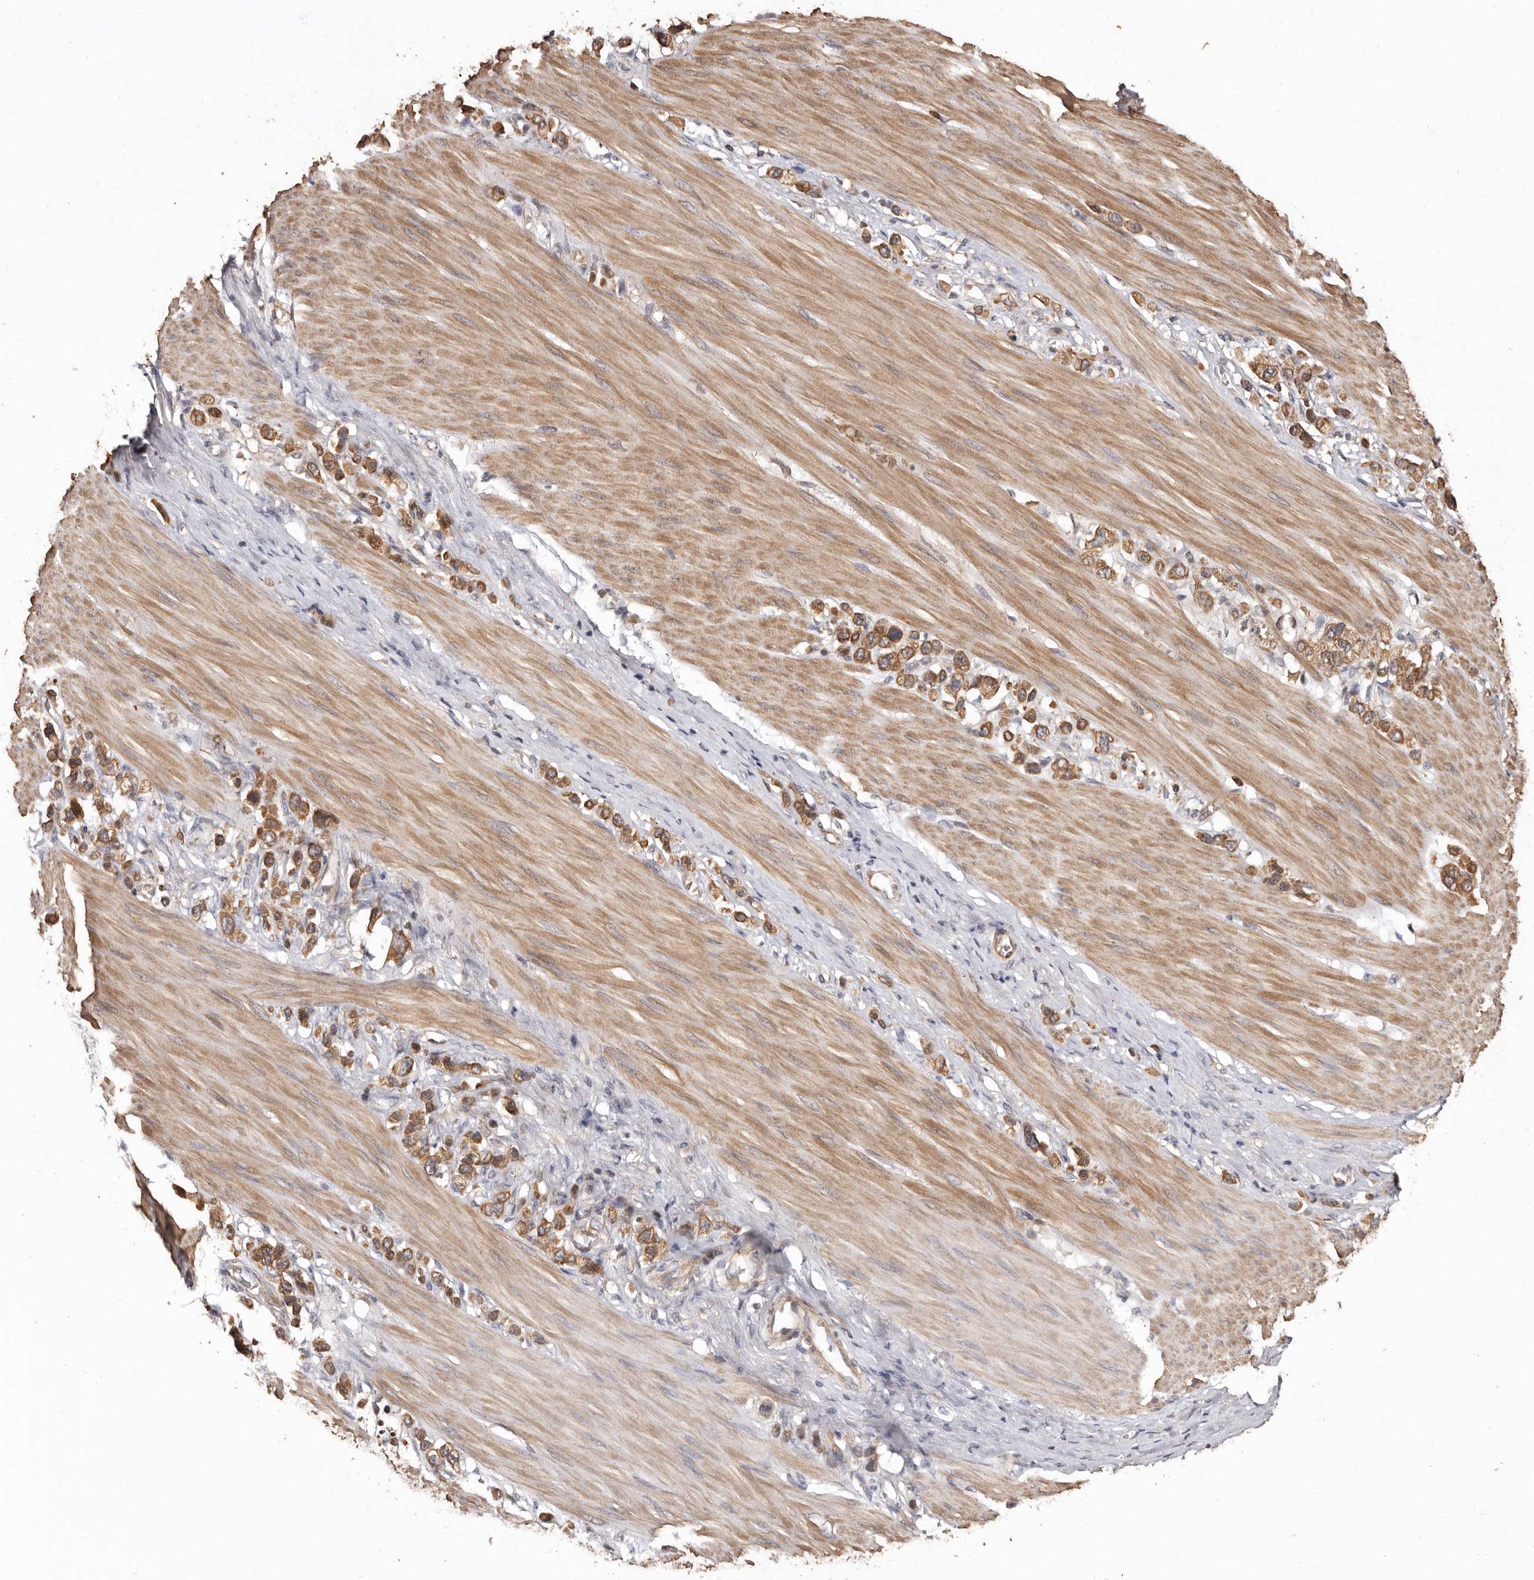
{"staining": {"intensity": "moderate", "quantity": ">75%", "location": "cytoplasmic/membranous"}, "tissue": "stomach cancer", "cell_type": "Tumor cells", "image_type": "cancer", "snomed": [{"axis": "morphology", "description": "Adenocarcinoma, NOS"}, {"axis": "topography", "description": "Stomach"}], "caption": "A medium amount of moderate cytoplasmic/membranous expression is seen in about >75% of tumor cells in adenocarcinoma (stomach) tissue.", "gene": "COQ8B", "patient": {"sex": "female", "age": 65}}